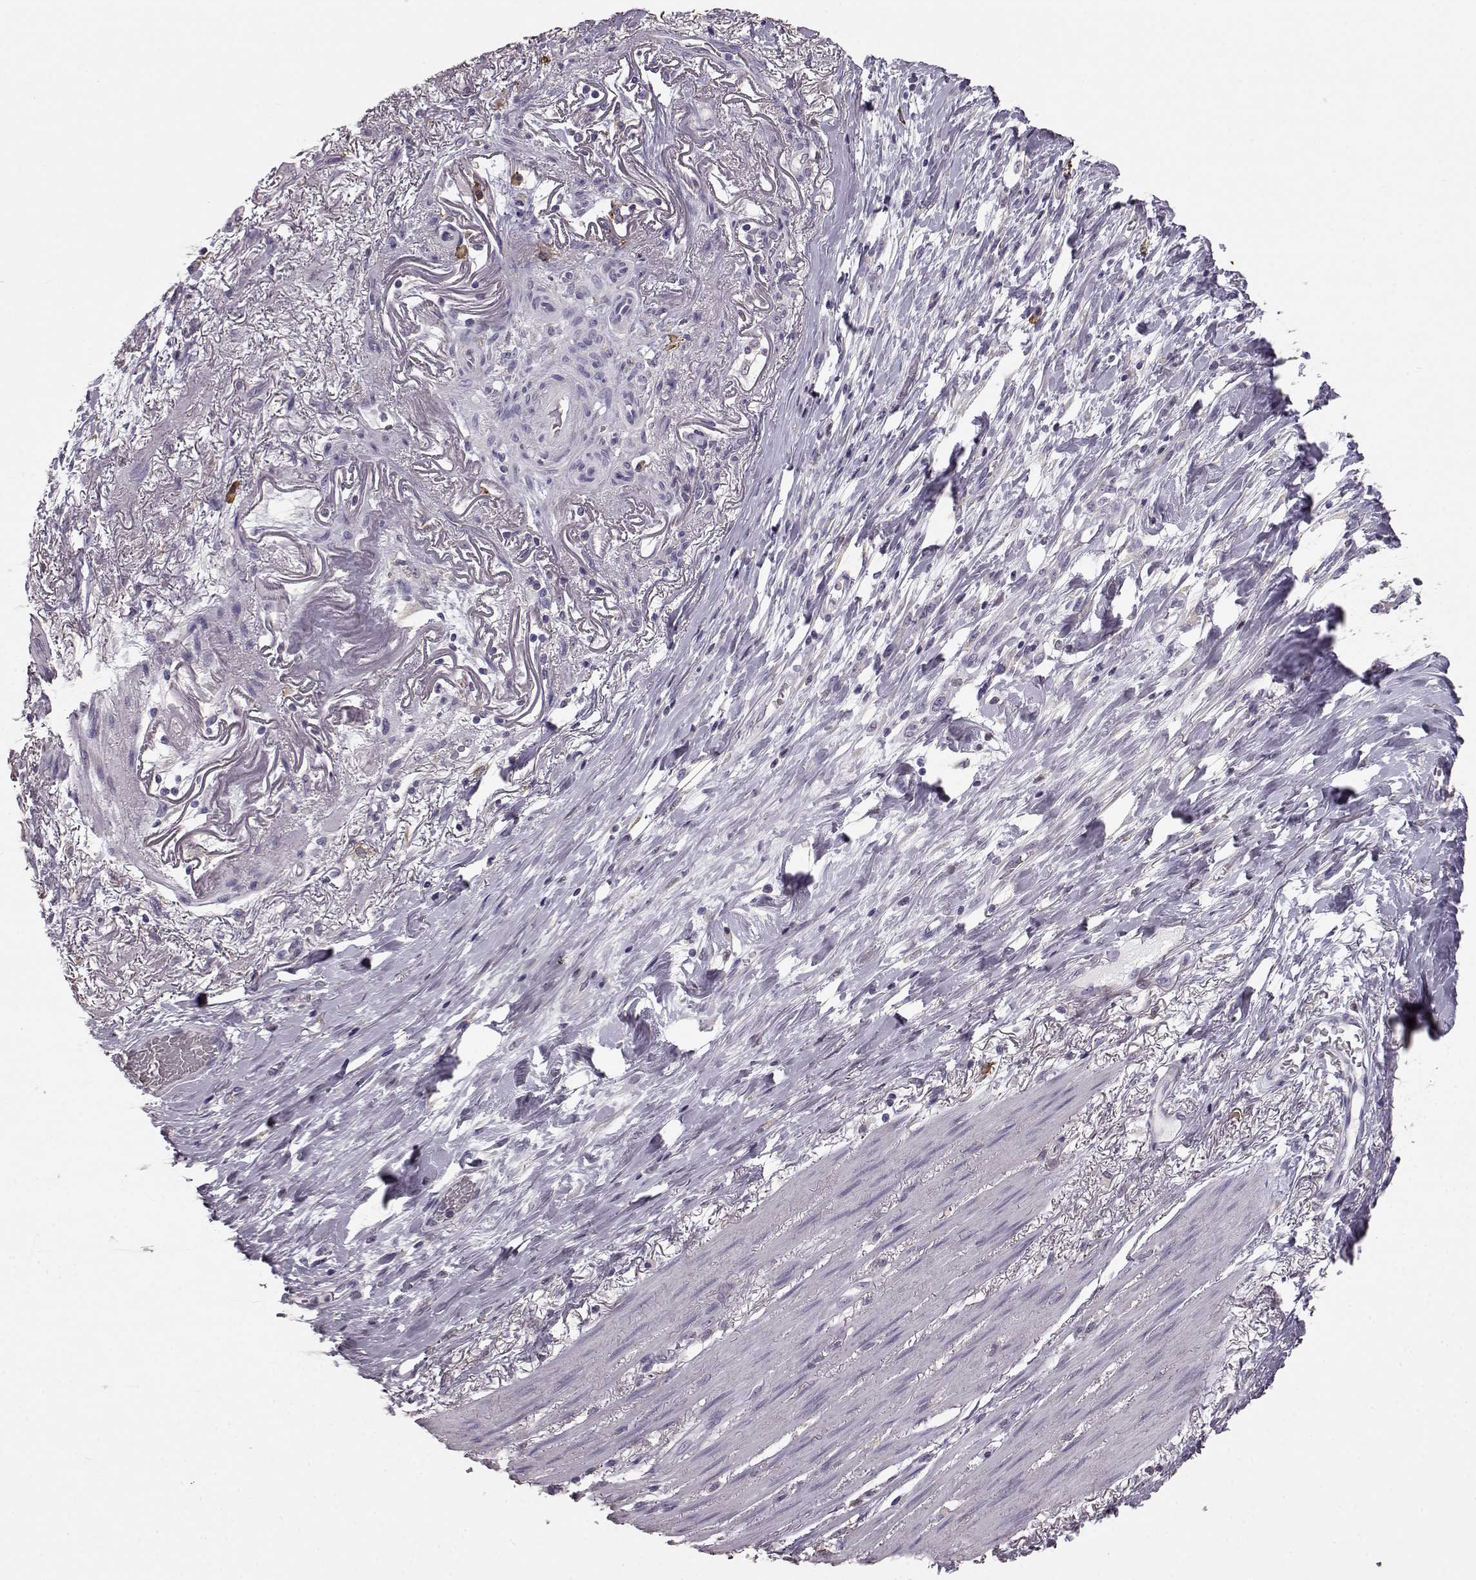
{"staining": {"intensity": "negative", "quantity": "none", "location": "none"}, "tissue": "stomach cancer", "cell_type": "Tumor cells", "image_type": "cancer", "snomed": [{"axis": "morphology", "description": "Adenocarcinoma, NOS"}, {"axis": "topography", "description": "Stomach"}], "caption": "This micrograph is of stomach adenocarcinoma stained with immunohistochemistry (IHC) to label a protein in brown with the nuclei are counter-stained blue. There is no expression in tumor cells. (DAB immunohistochemistry (IHC), high magnification).", "gene": "GABRG3", "patient": {"sex": "female", "age": 84}}